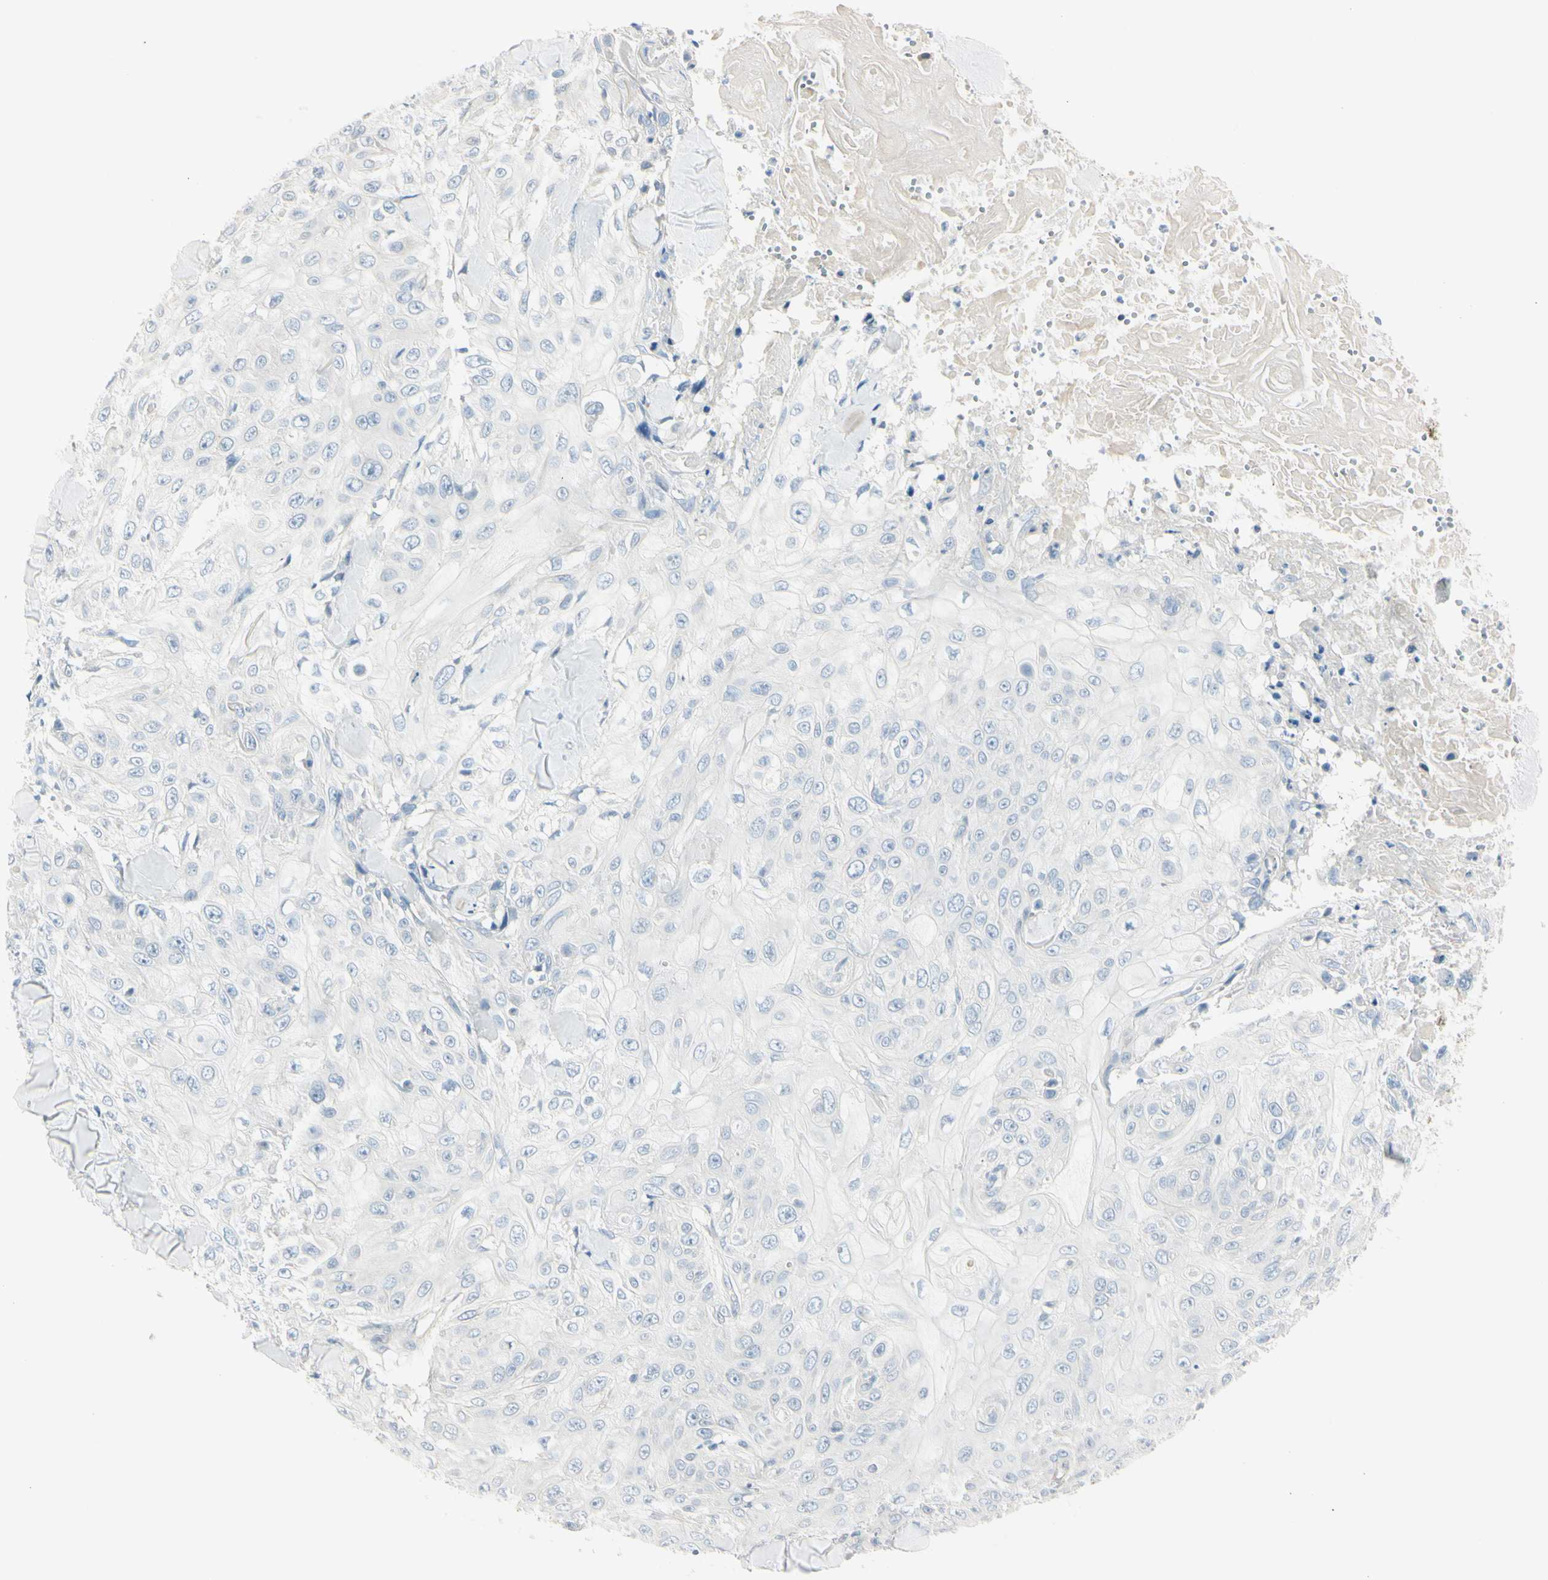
{"staining": {"intensity": "negative", "quantity": "none", "location": "none"}, "tissue": "skin cancer", "cell_type": "Tumor cells", "image_type": "cancer", "snomed": [{"axis": "morphology", "description": "Squamous cell carcinoma, NOS"}, {"axis": "topography", "description": "Skin"}], "caption": "Immunohistochemistry (IHC) image of neoplastic tissue: skin cancer stained with DAB (3,3'-diaminobenzidine) displays no significant protein positivity in tumor cells.", "gene": "ASB9", "patient": {"sex": "male", "age": 86}}